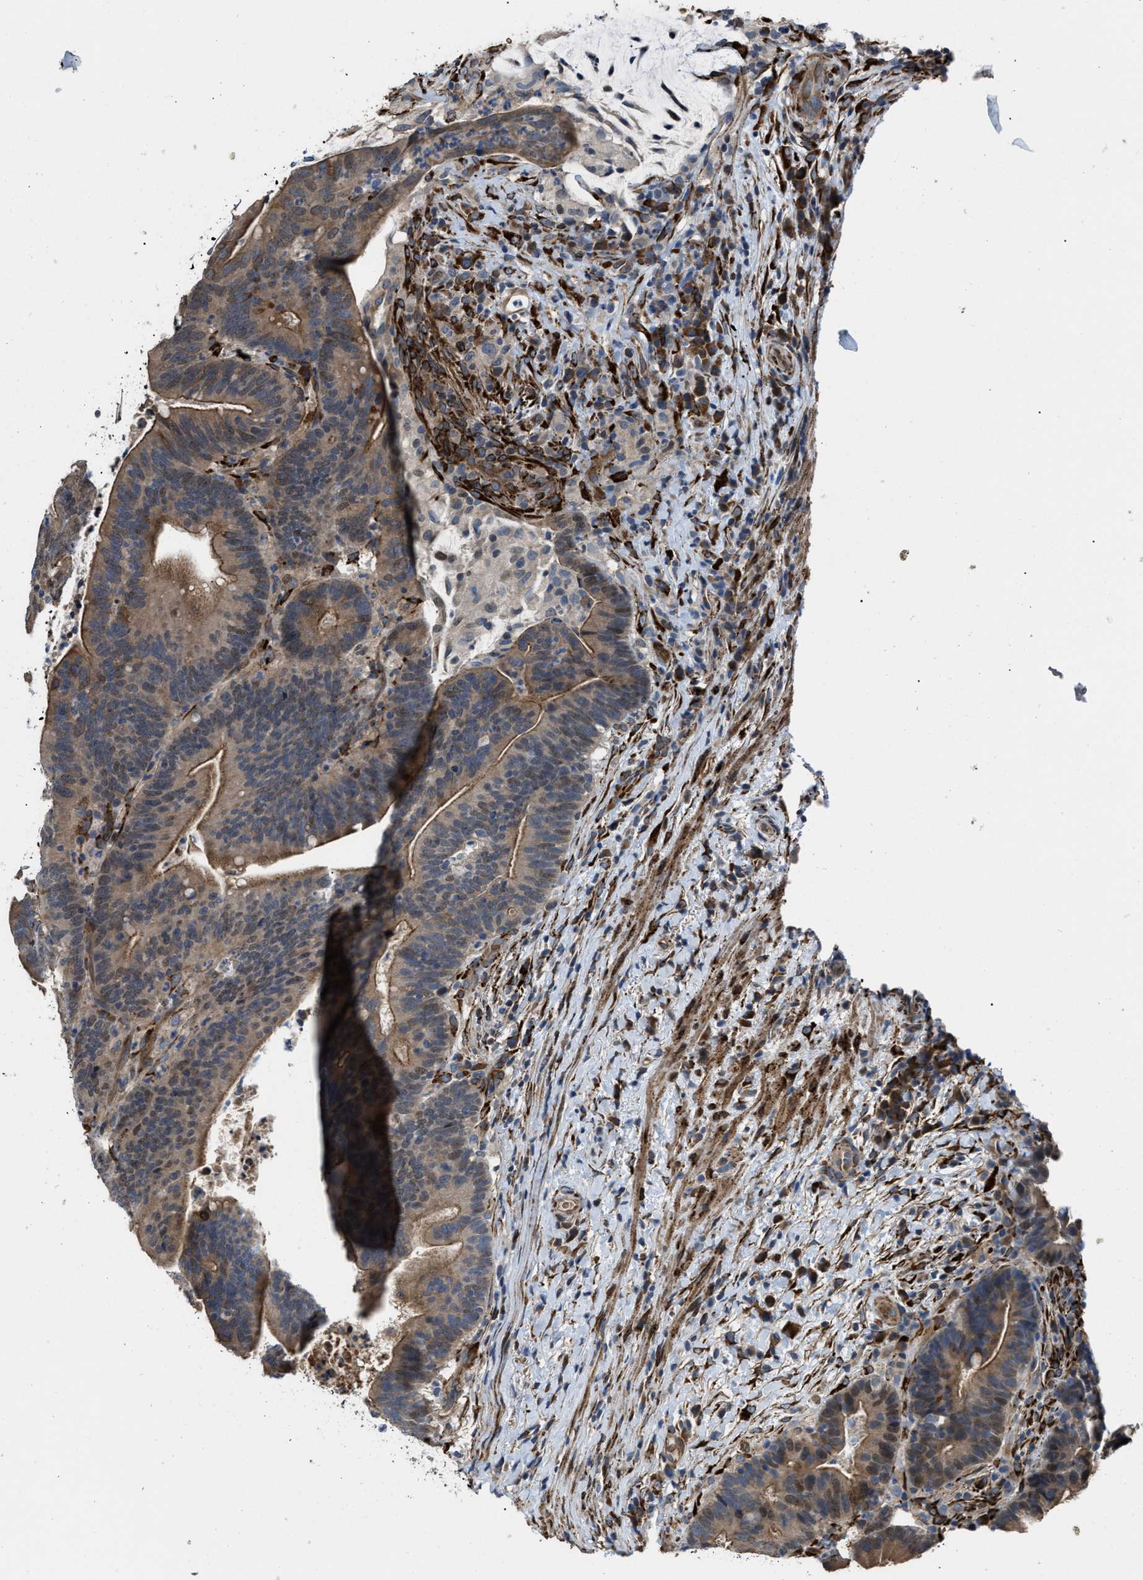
{"staining": {"intensity": "moderate", "quantity": ">75%", "location": "cytoplasmic/membranous,nuclear"}, "tissue": "colorectal cancer", "cell_type": "Tumor cells", "image_type": "cancer", "snomed": [{"axis": "morphology", "description": "Adenocarcinoma, NOS"}, {"axis": "topography", "description": "Colon"}], "caption": "Moderate cytoplasmic/membranous and nuclear protein positivity is appreciated in about >75% of tumor cells in colorectal cancer.", "gene": "SELENOM", "patient": {"sex": "female", "age": 66}}